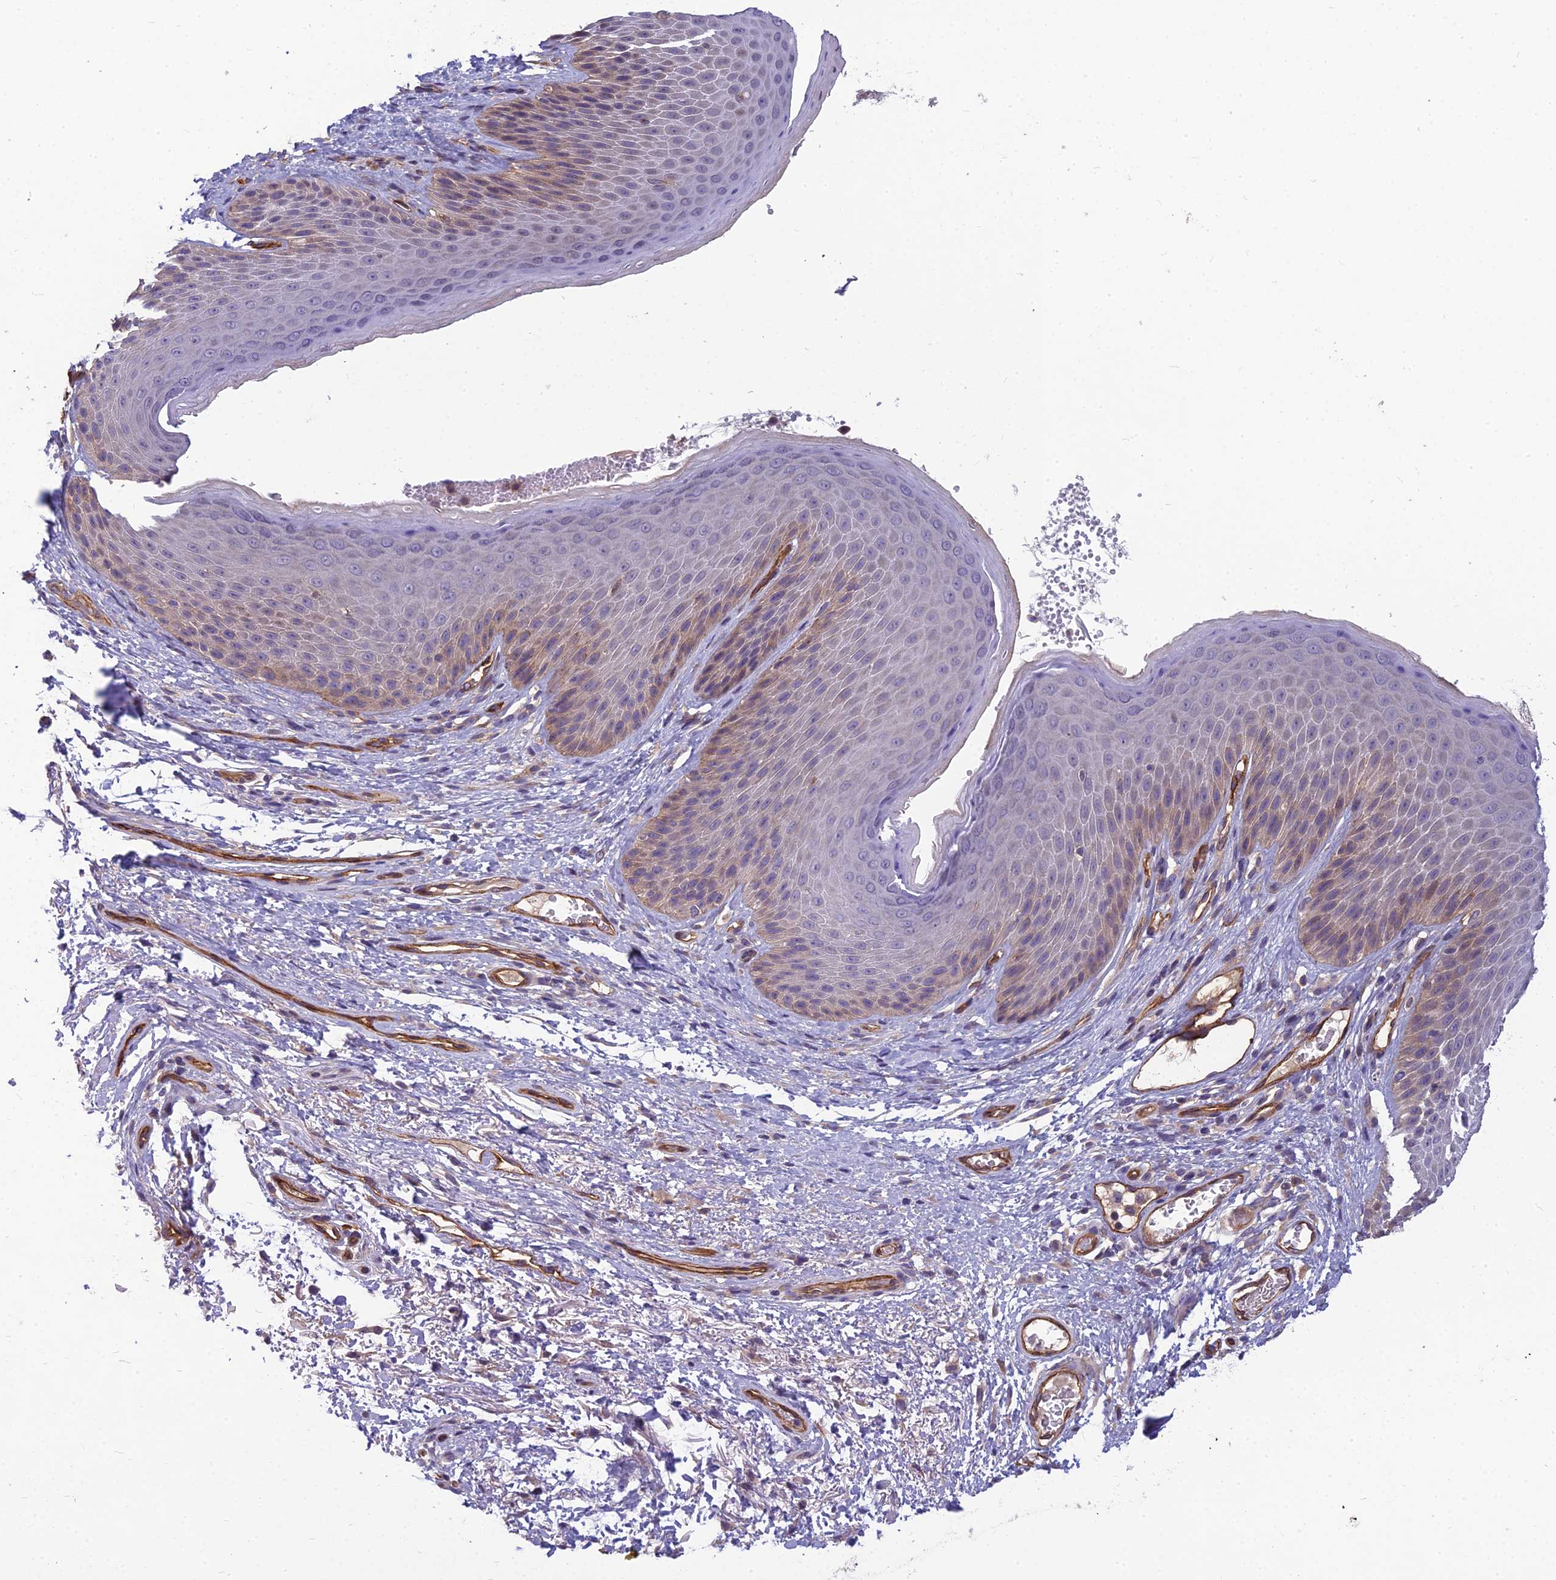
{"staining": {"intensity": "weak", "quantity": "25%-75%", "location": "cytoplasmic/membranous"}, "tissue": "skin", "cell_type": "Epidermal cells", "image_type": "normal", "snomed": [{"axis": "morphology", "description": "Normal tissue, NOS"}, {"axis": "topography", "description": "Anal"}], "caption": "Immunohistochemistry image of unremarkable skin: human skin stained using immunohistochemistry (IHC) reveals low levels of weak protein expression localized specifically in the cytoplasmic/membranous of epidermal cells, appearing as a cytoplasmic/membranous brown color.", "gene": "TSPAN15", "patient": {"sex": "male", "age": 74}}